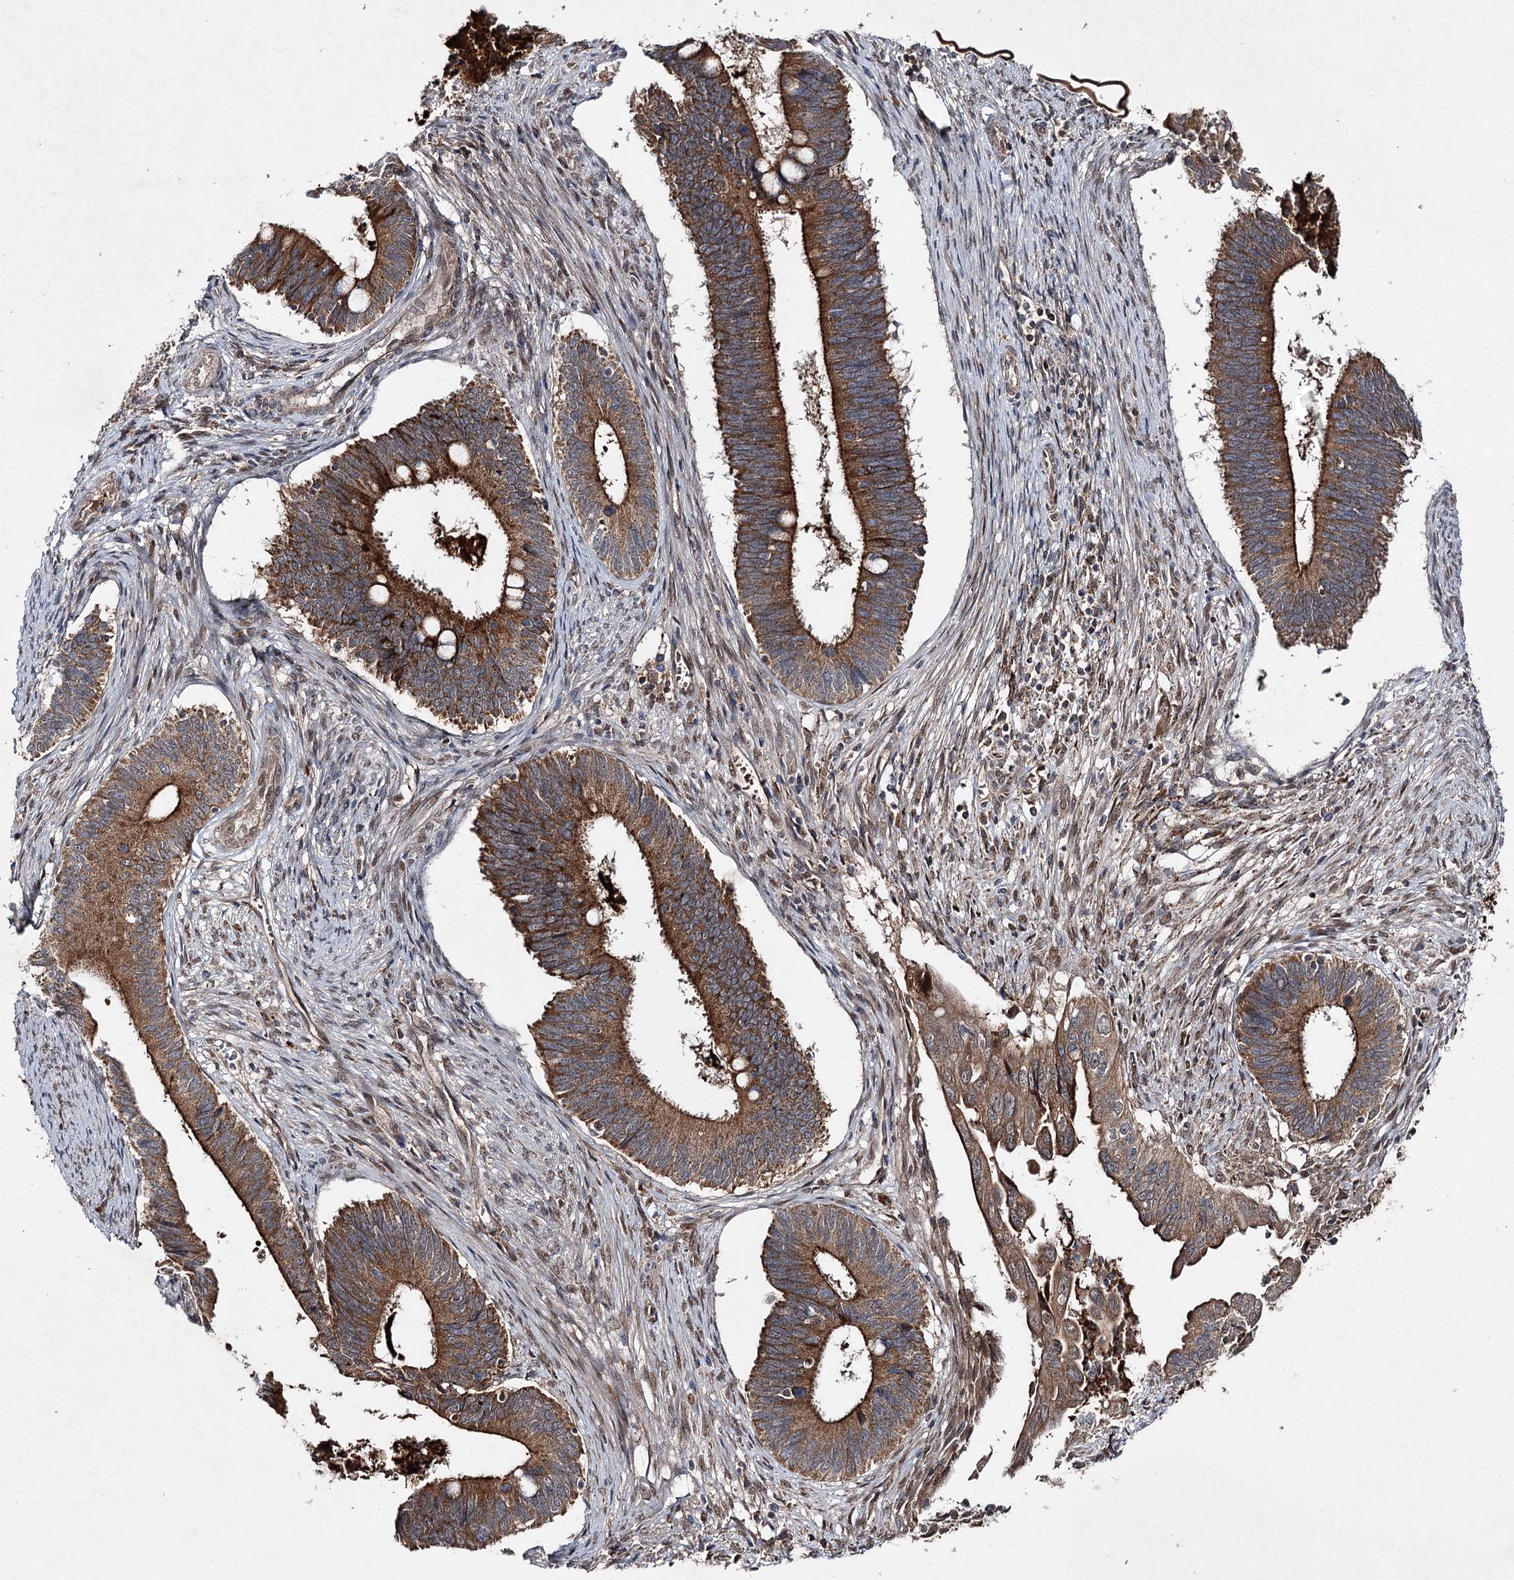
{"staining": {"intensity": "strong", "quantity": ">75%", "location": "cytoplasmic/membranous"}, "tissue": "cervical cancer", "cell_type": "Tumor cells", "image_type": "cancer", "snomed": [{"axis": "morphology", "description": "Adenocarcinoma, NOS"}, {"axis": "topography", "description": "Cervix"}], "caption": "Approximately >75% of tumor cells in human adenocarcinoma (cervical) show strong cytoplasmic/membranous protein positivity as visualized by brown immunohistochemical staining.", "gene": "MSANTD2", "patient": {"sex": "female", "age": 42}}